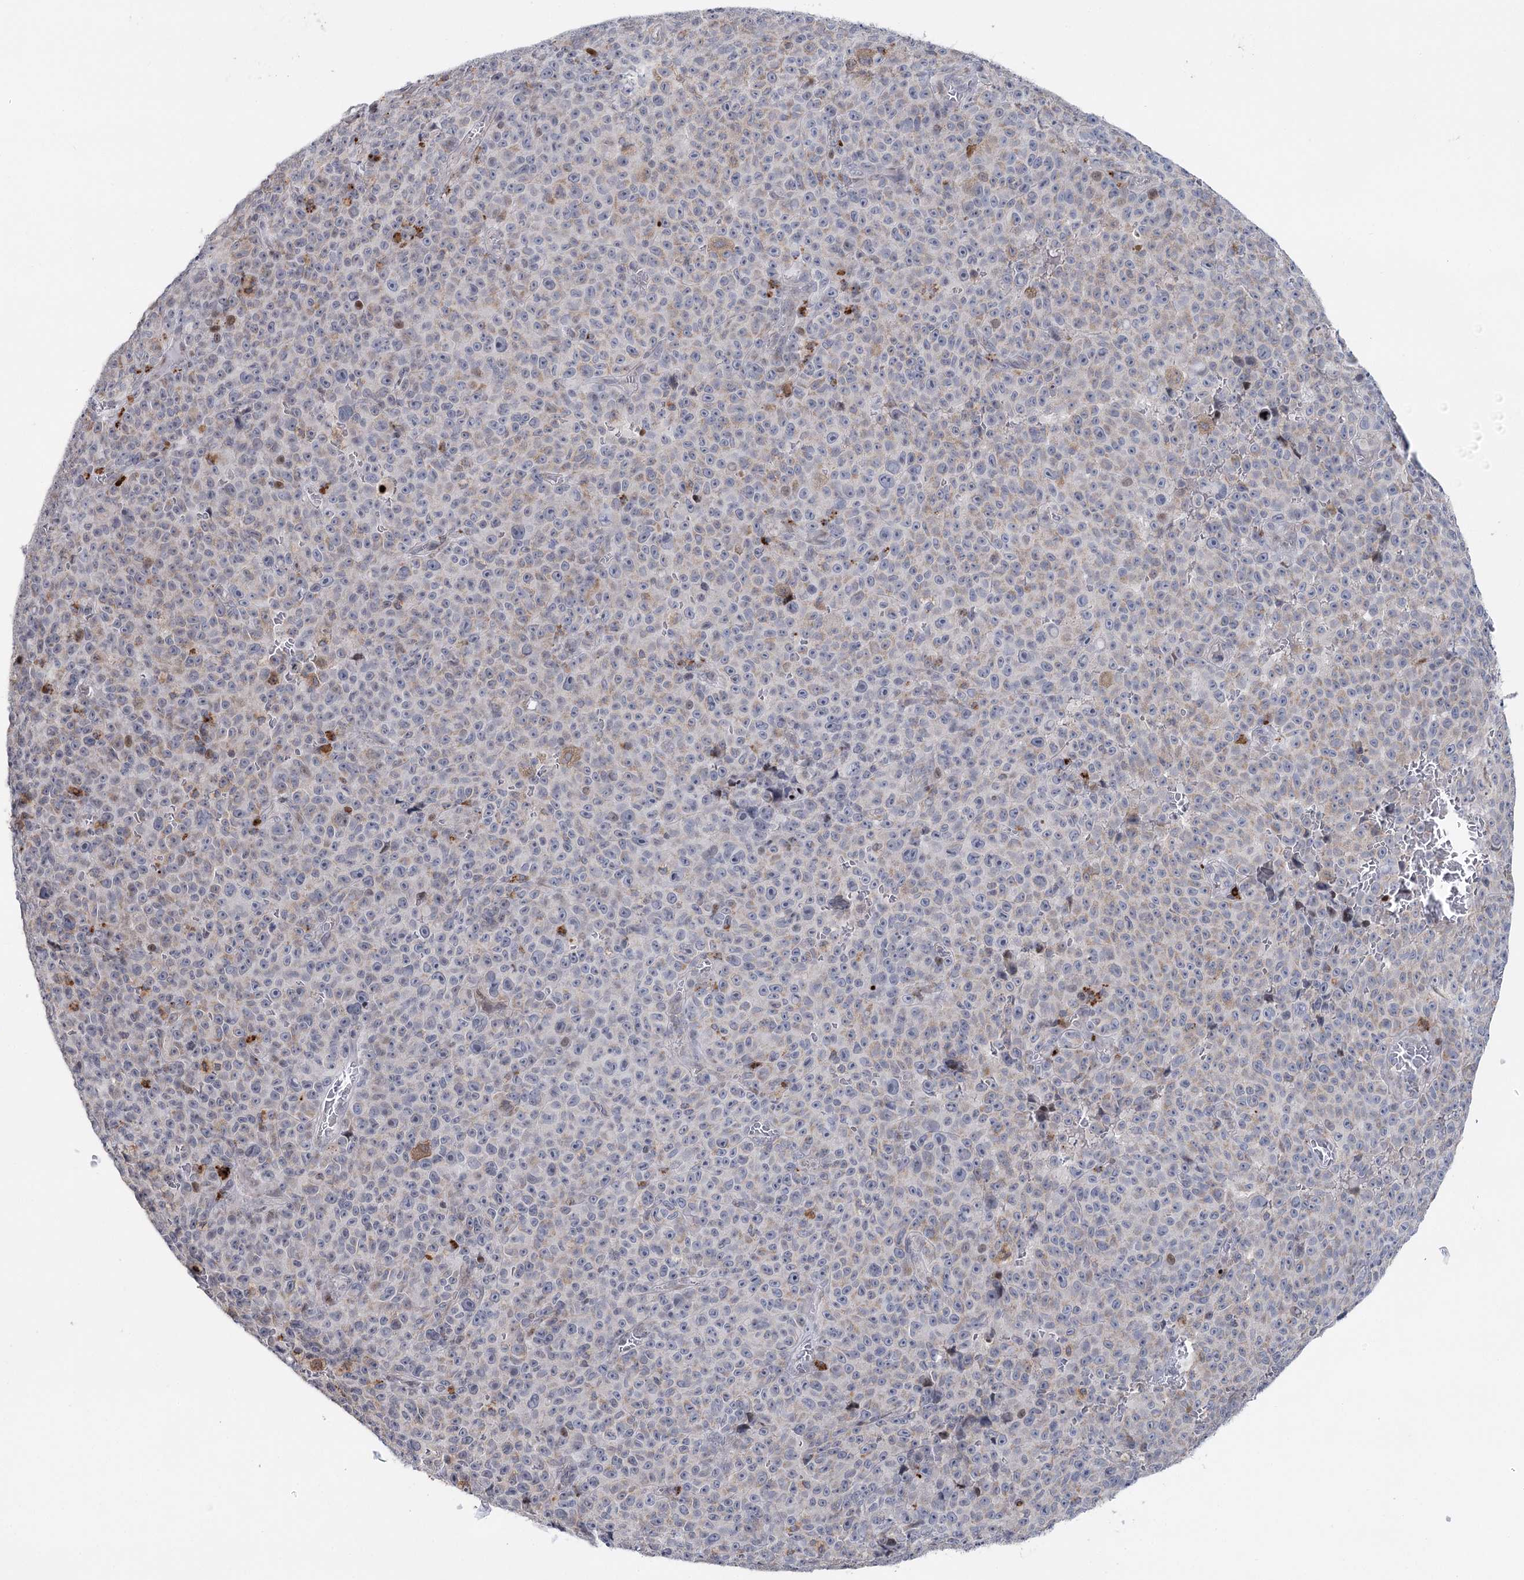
{"staining": {"intensity": "negative", "quantity": "none", "location": "none"}, "tissue": "melanoma", "cell_type": "Tumor cells", "image_type": "cancer", "snomed": [{"axis": "morphology", "description": "Malignant melanoma, NOS"}, {"axis": "topography", "description": "Skin"}], "caption": "Tumor cells show no significant protein positivity in melanoma.", "gene": "PTGR1", "patient": {"sex": "female", "age": 82}}